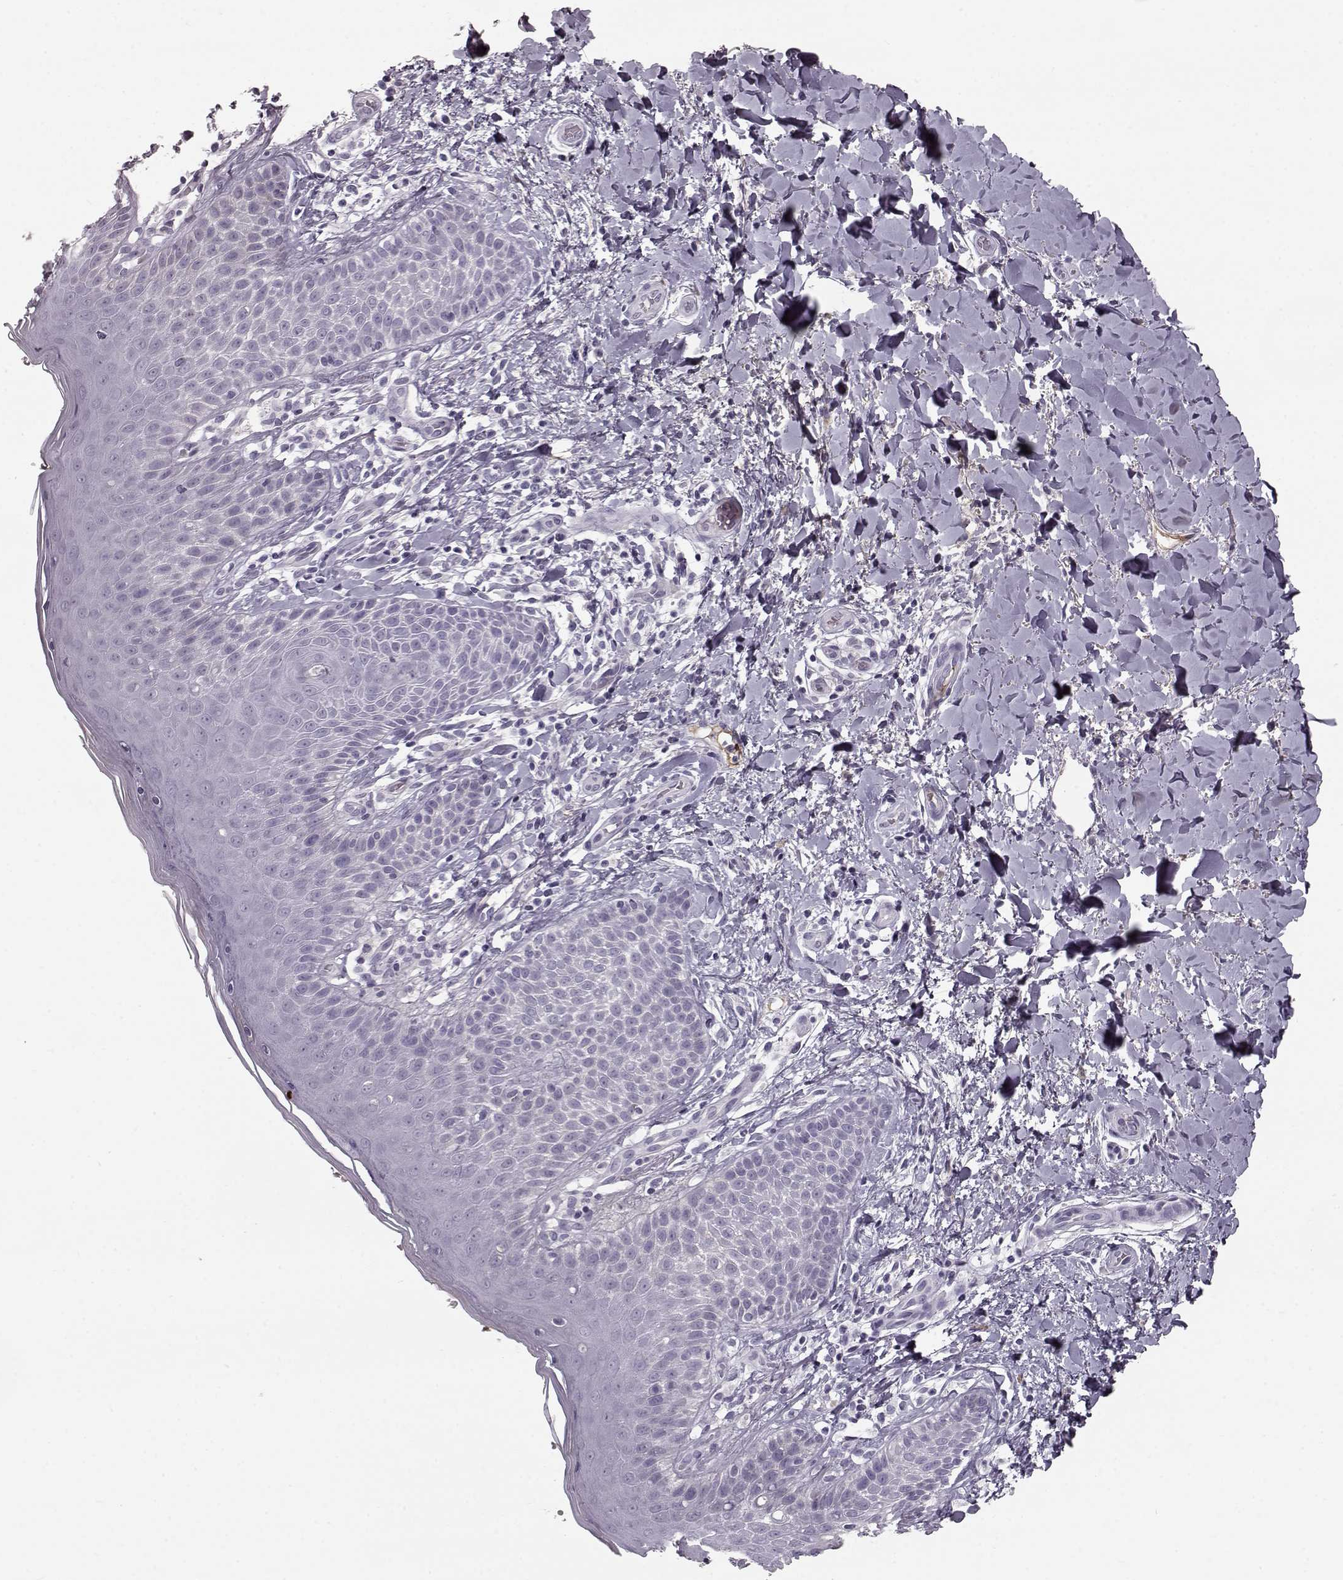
{"staining": {"intensity": "negative", "quantity": "none", "location": "none"}, "tissue": "skin", "cell_type": "Epidermal cells", "image_type": "normal", "snomed": [{"axis": "morphology", "description": "Normal tissue, NOS"}, {"axis": "topography", "description": "Anal"}], "caption": "DAB (3,3'-diaminobenzidine) immunohistochemical staining of normal human skin exhibits no significant positivity in epidermal cells.", "gene": "CCL19", "patient": {"sex": "male", "age": 36}}